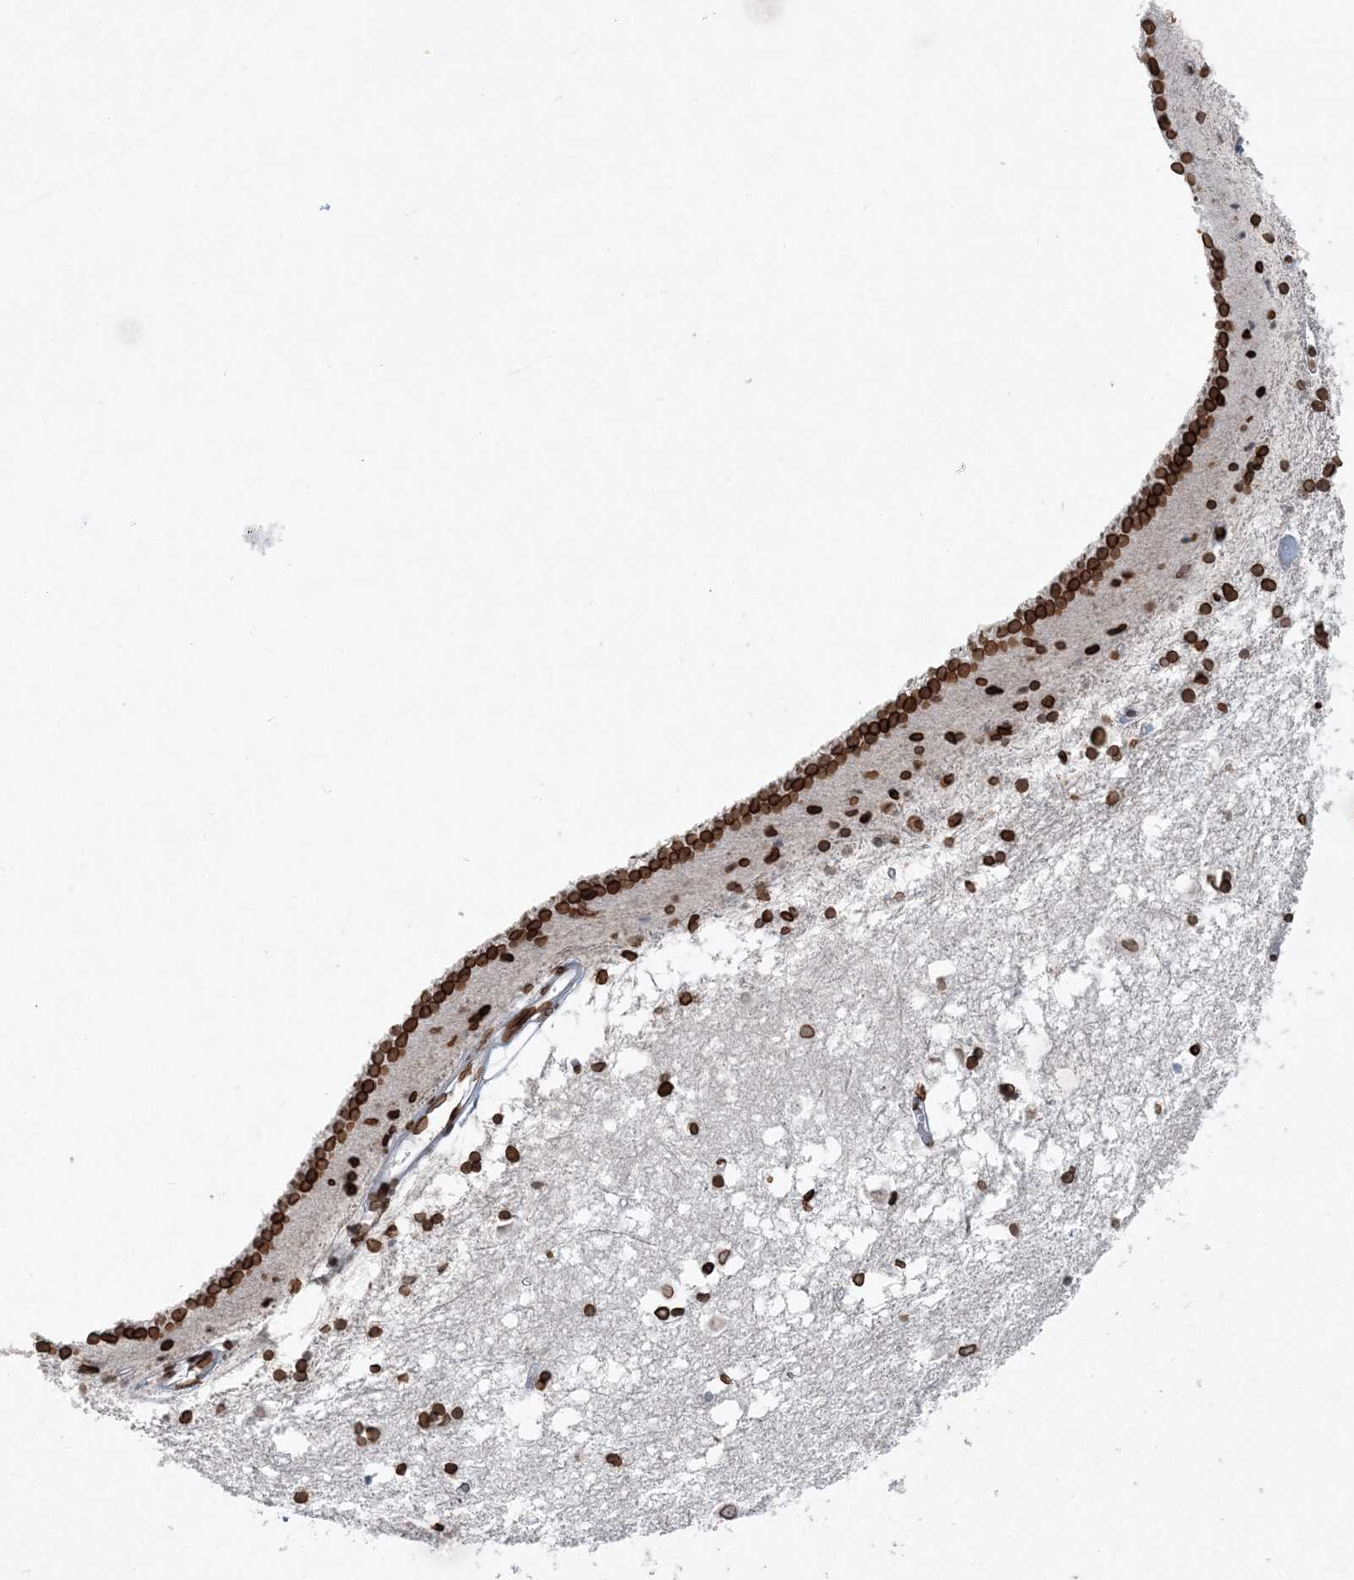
{"staining": {"intensity": "strong", "quantity": ">75%", "location": "cytoplasmic/membranous,nuclear"}, "tissue": "caudate", "cell_type": "Glial cells", "image_type": "normal", "snomed": [{"axis": "morphology", "description": "Normal tissue, NOS"}, {"axis": "topography", "description": "Lateral ventricle wall"}], "caption": "Caudate was stained to show a protein in brown. There is high levels of strong cytoplasmic/membranous,nuclear positivity in approximately >75% of glial cells. (brown staining indicates protein expression, while blue staining denotes nuclei).", "gene": "GJD4", "patient": {"sex": "male", "age": 45}}